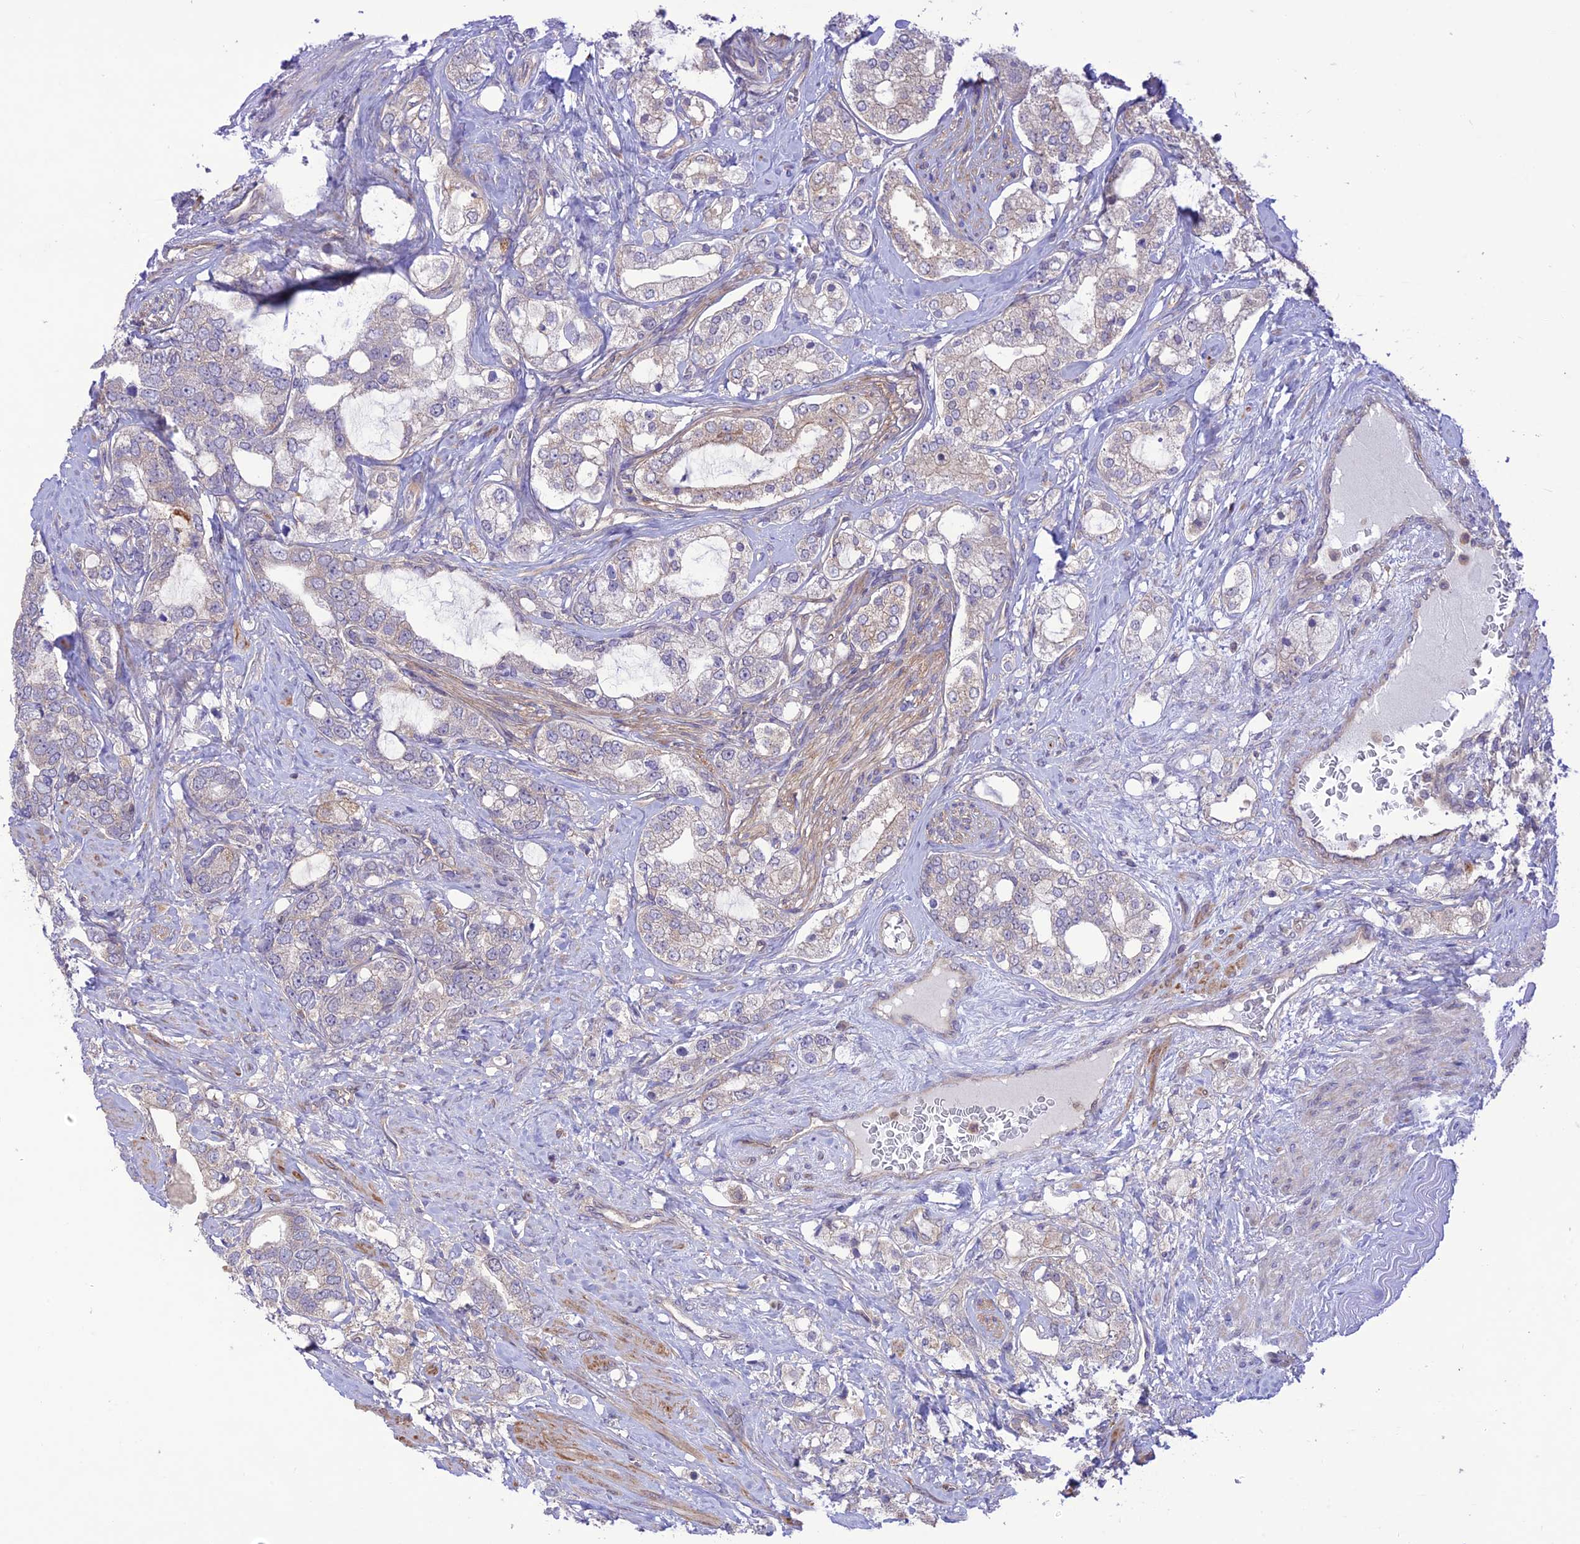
{"staining": {"intensity": "negative", "quantity": "none", "location": "none"}, "tissue": "prostate cancer", "cell_type": "Tumor cells", "image_type": "cancer", "snomed": [{"axis": "morphology", "description": "Adenocarcinoma, High grade"}, {"axis": "topography", "description": "Prostate"}], "caption": "DAB immunohistochemical staining of prostate high-grade adenocarcinoma exhibits no significant positivity in tumor cells.", "gene": "FCHSD1", "patient": {"sex": "male", "age": 64}}